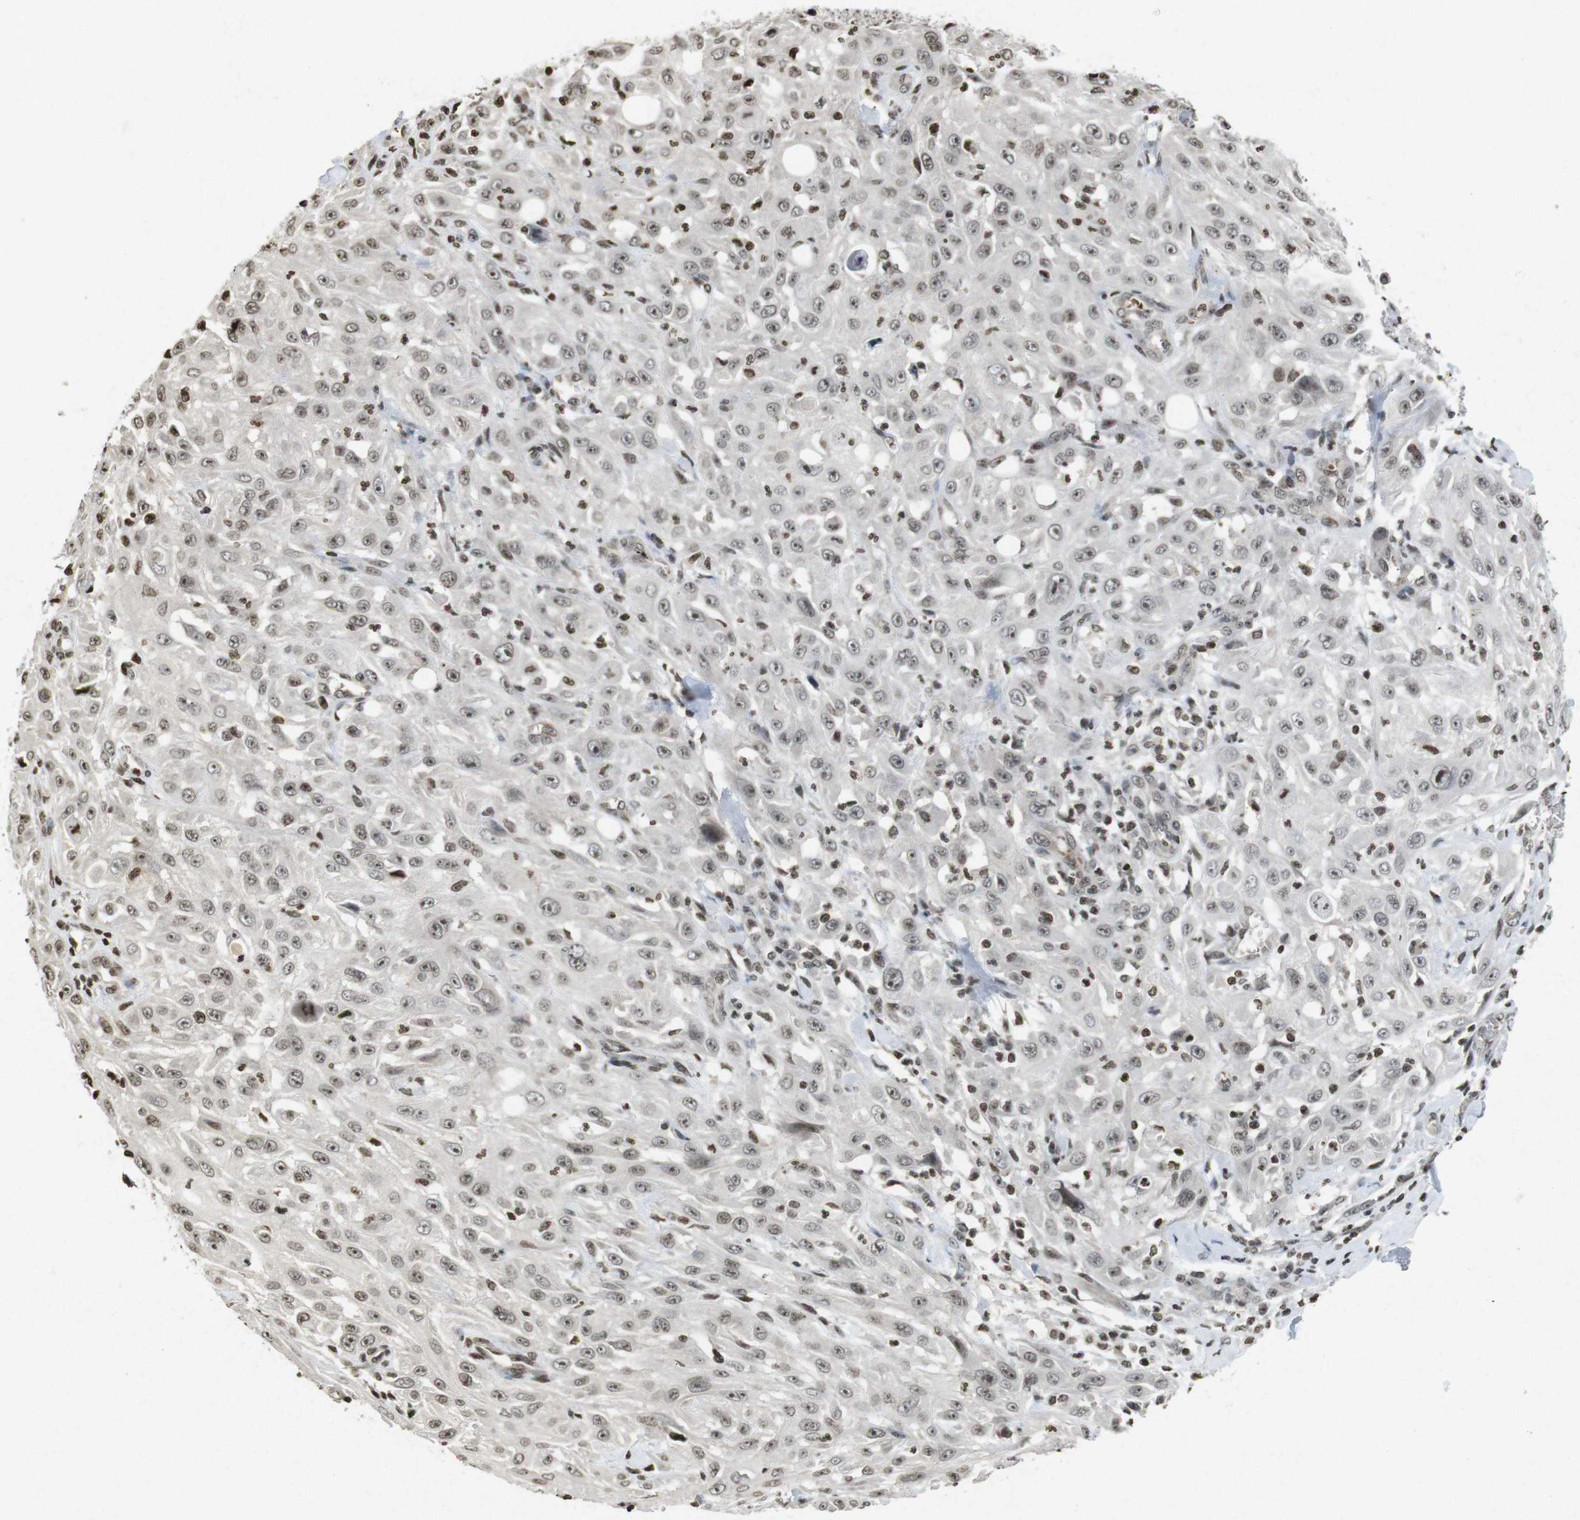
{"staining": {"intensity": "weak", "quantity": "25%-75%", "location": "nuclear"}, "tissue": "skin cancer", "cell_type": "Tumor cells", "image_type": "cancer", "snomed": [{"axis": "morphology", "description": "Squamous cell carcinoma, NOS"}, {"axis": "morphology", "description": "Squamous cell carcinoma, metastatic, NOS"}, {"axis": "topography", "description": "Skin"}, {"axis": "topography", "description": "Lymph node"}], "caption": "Immunohistochemical staining of skin cancer (squamous cell carcinoma) exhibits low levels of weak nuclear protein expression in about 25%-75% of tumor cells.", "gene": "FOXA3", "patient": {"sex": "male", "age": 75}}